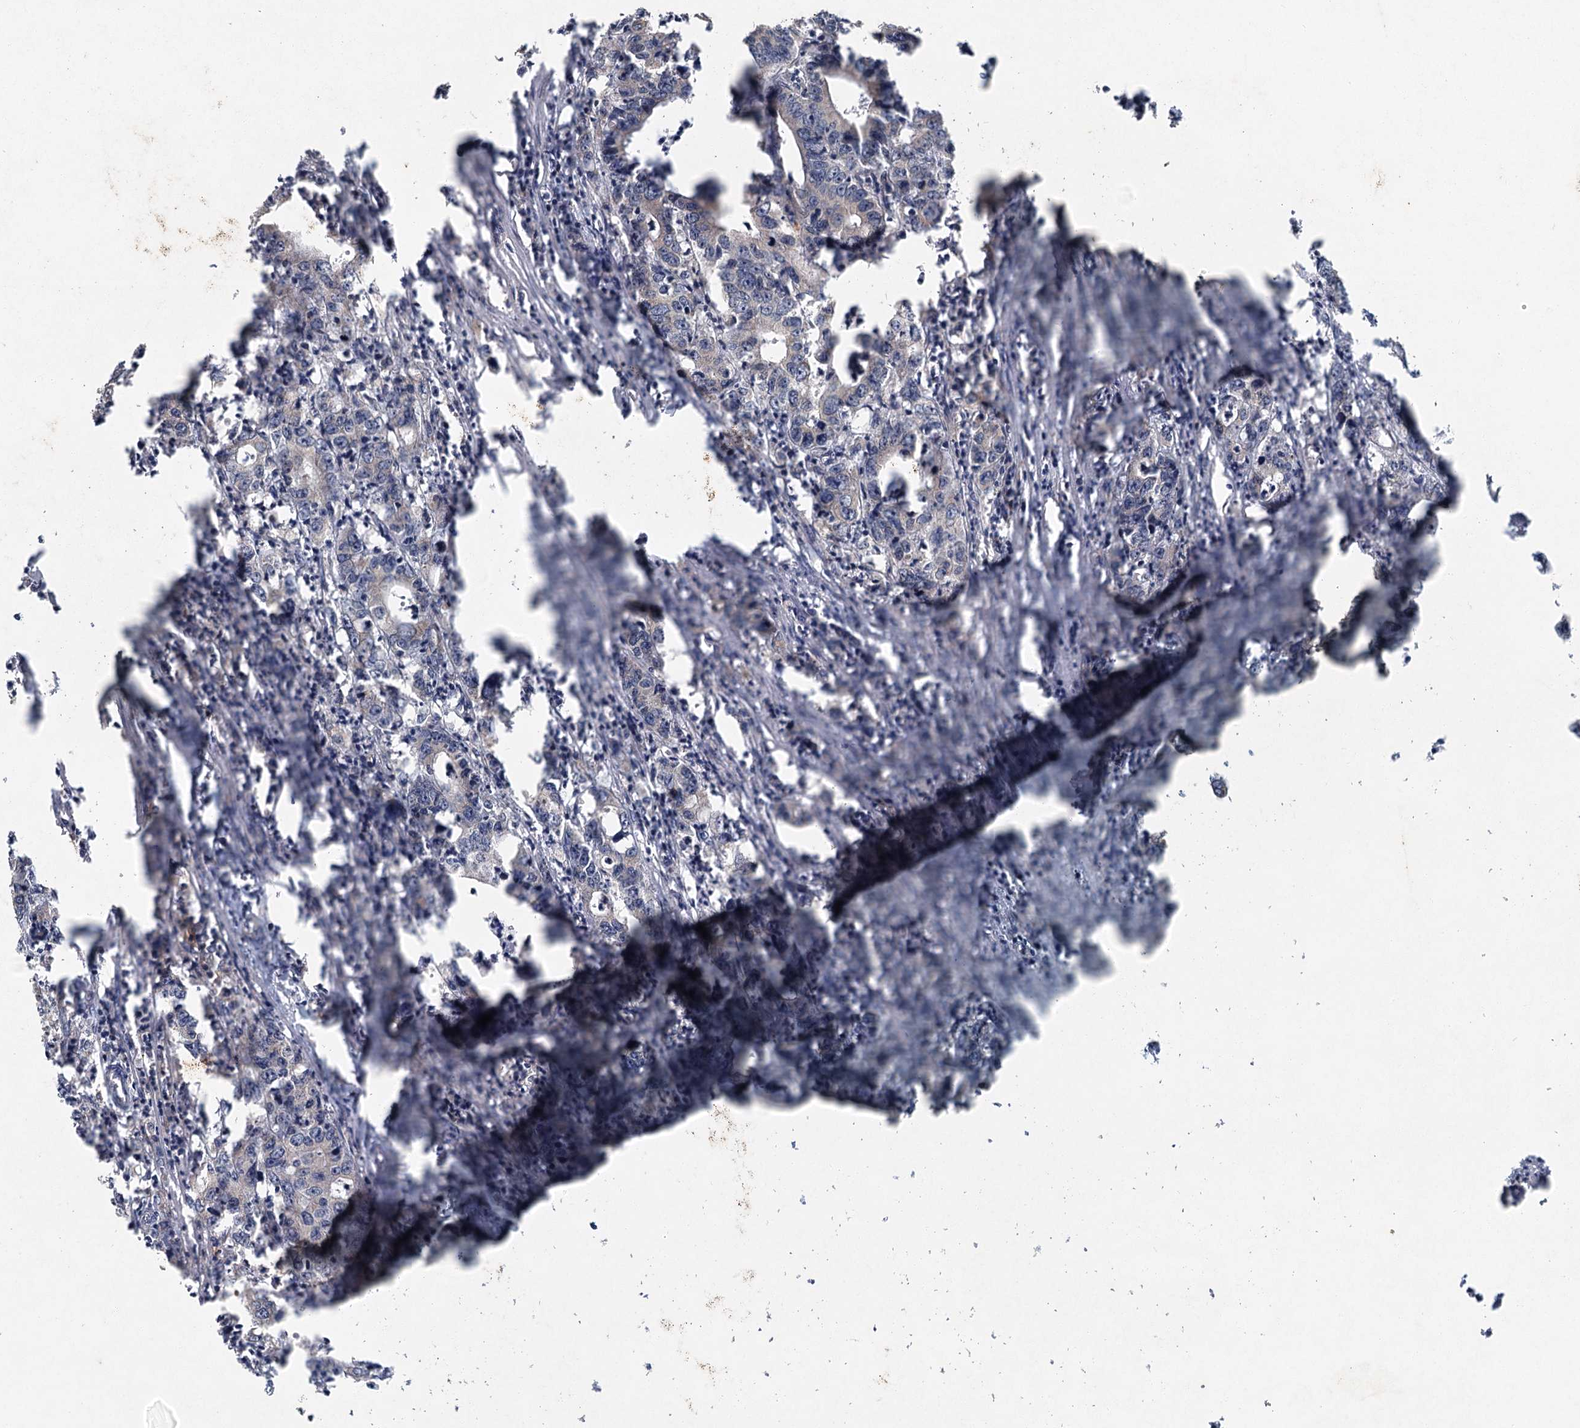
{"staining": {"intensity": "weak", "quantity": "<25%", "location": "cytoplasmic/membranous"}, "tissue": "colorectal cancer", "cell_type": "Tumor cells", "image_type": "cancer", "snomed": [{"axis": "morphology", "description": "Adenocarcinoma, NOS"}, {"axis": "topography", "description": "Colon"}], "caption": "DAB immunohistochemical staining of adenocarcinoma (colorectal) reveals no significant staining in tumor cells. (DAB IHC with hematoxylin counter stain).", "gene": "SRPX2", "patient": {"sex": "female", "age": 75}}